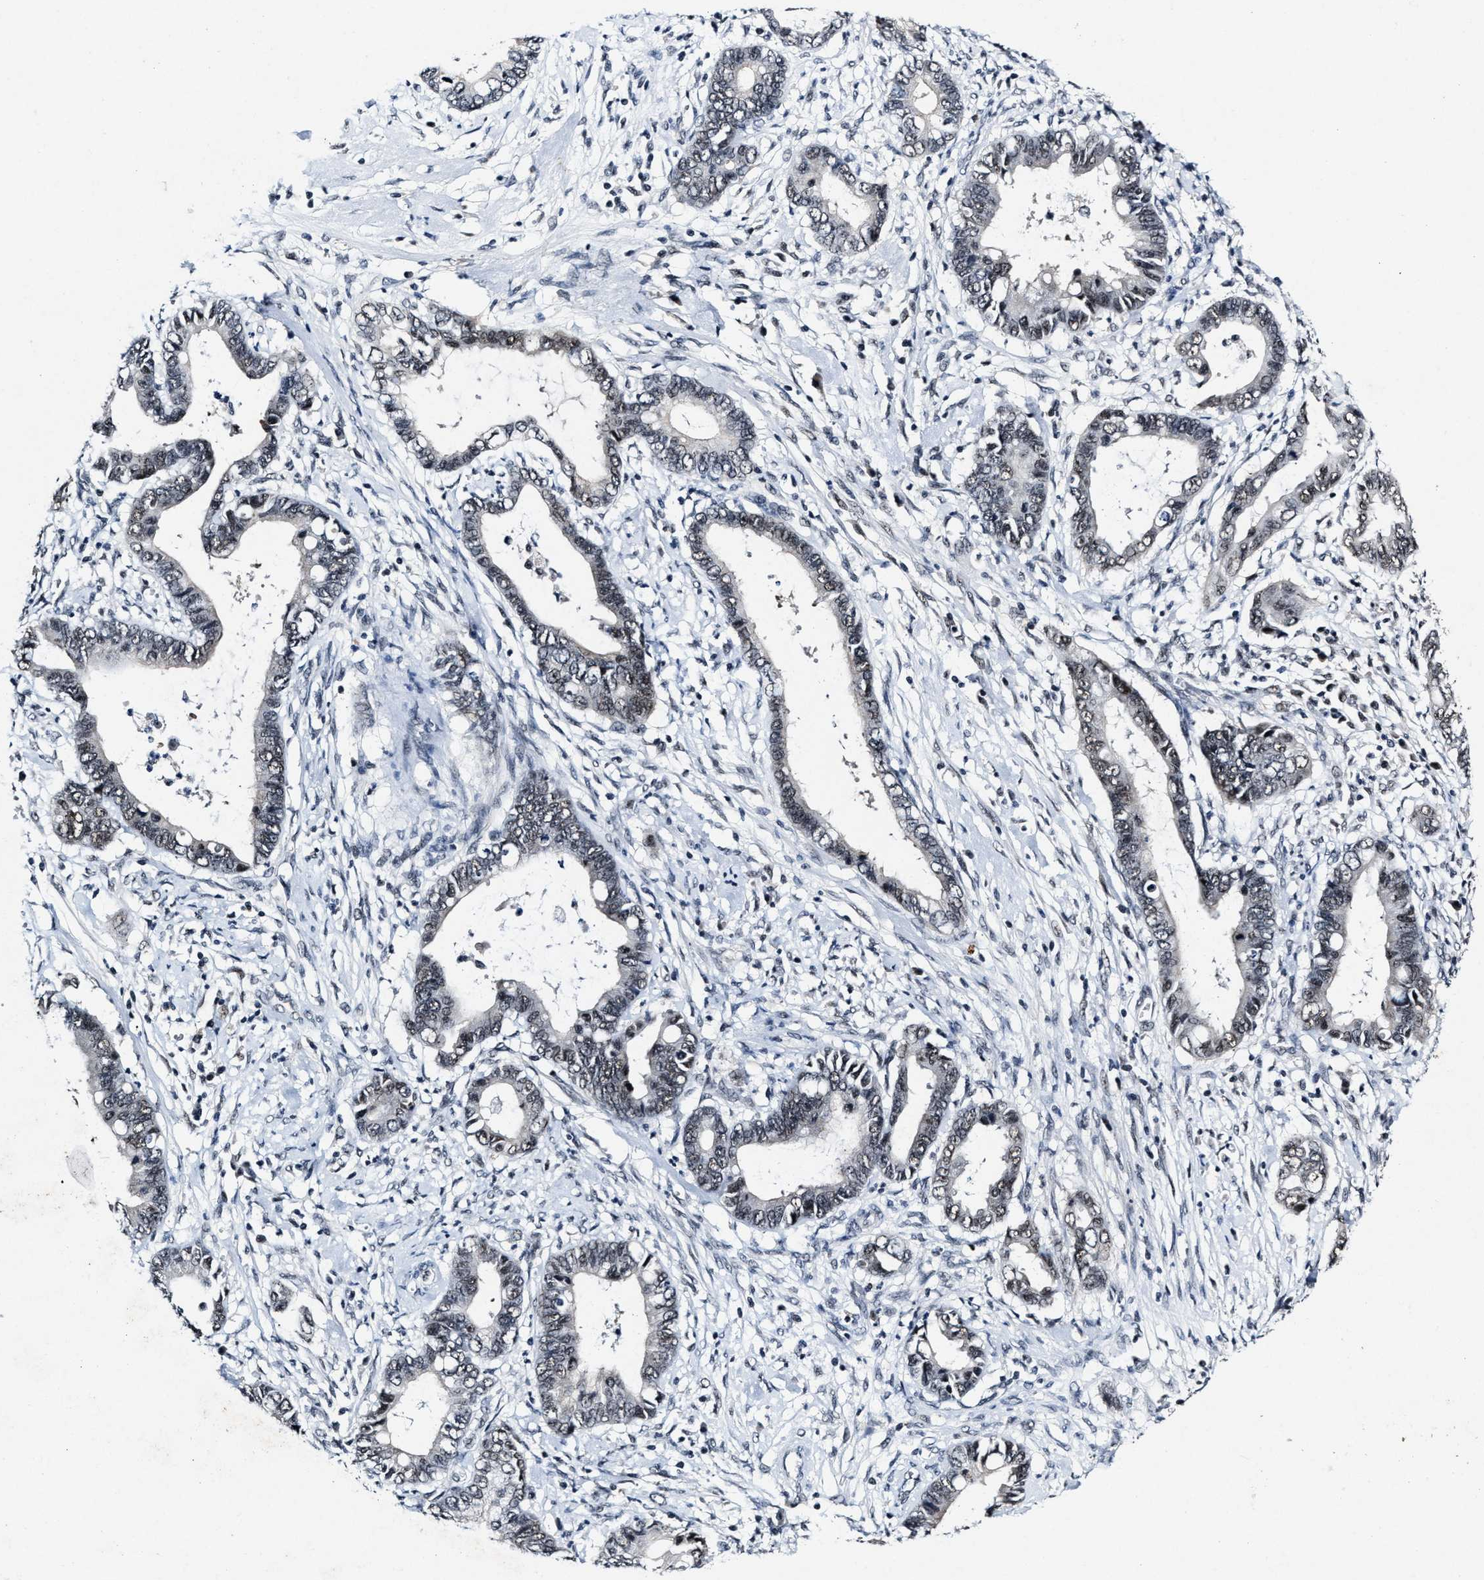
{"staining": {"intensity": "weak", "quantity": "<25%", "location": "nuclear"}, "tissue": "cervical cancer", "cell_type": "Tumor cells", "image_type": "cancer", "snomed": [{"axis": "morphology", "description": "Adenocarcinoma, NOS"}, {"axis": "topography", "description": "Cervix"}], "caption": "The image reveals no staining of tumor cells in cervical adenocarcinoma.", "gene": "INIP", "patient": {"sex": "female", "age": 44}}